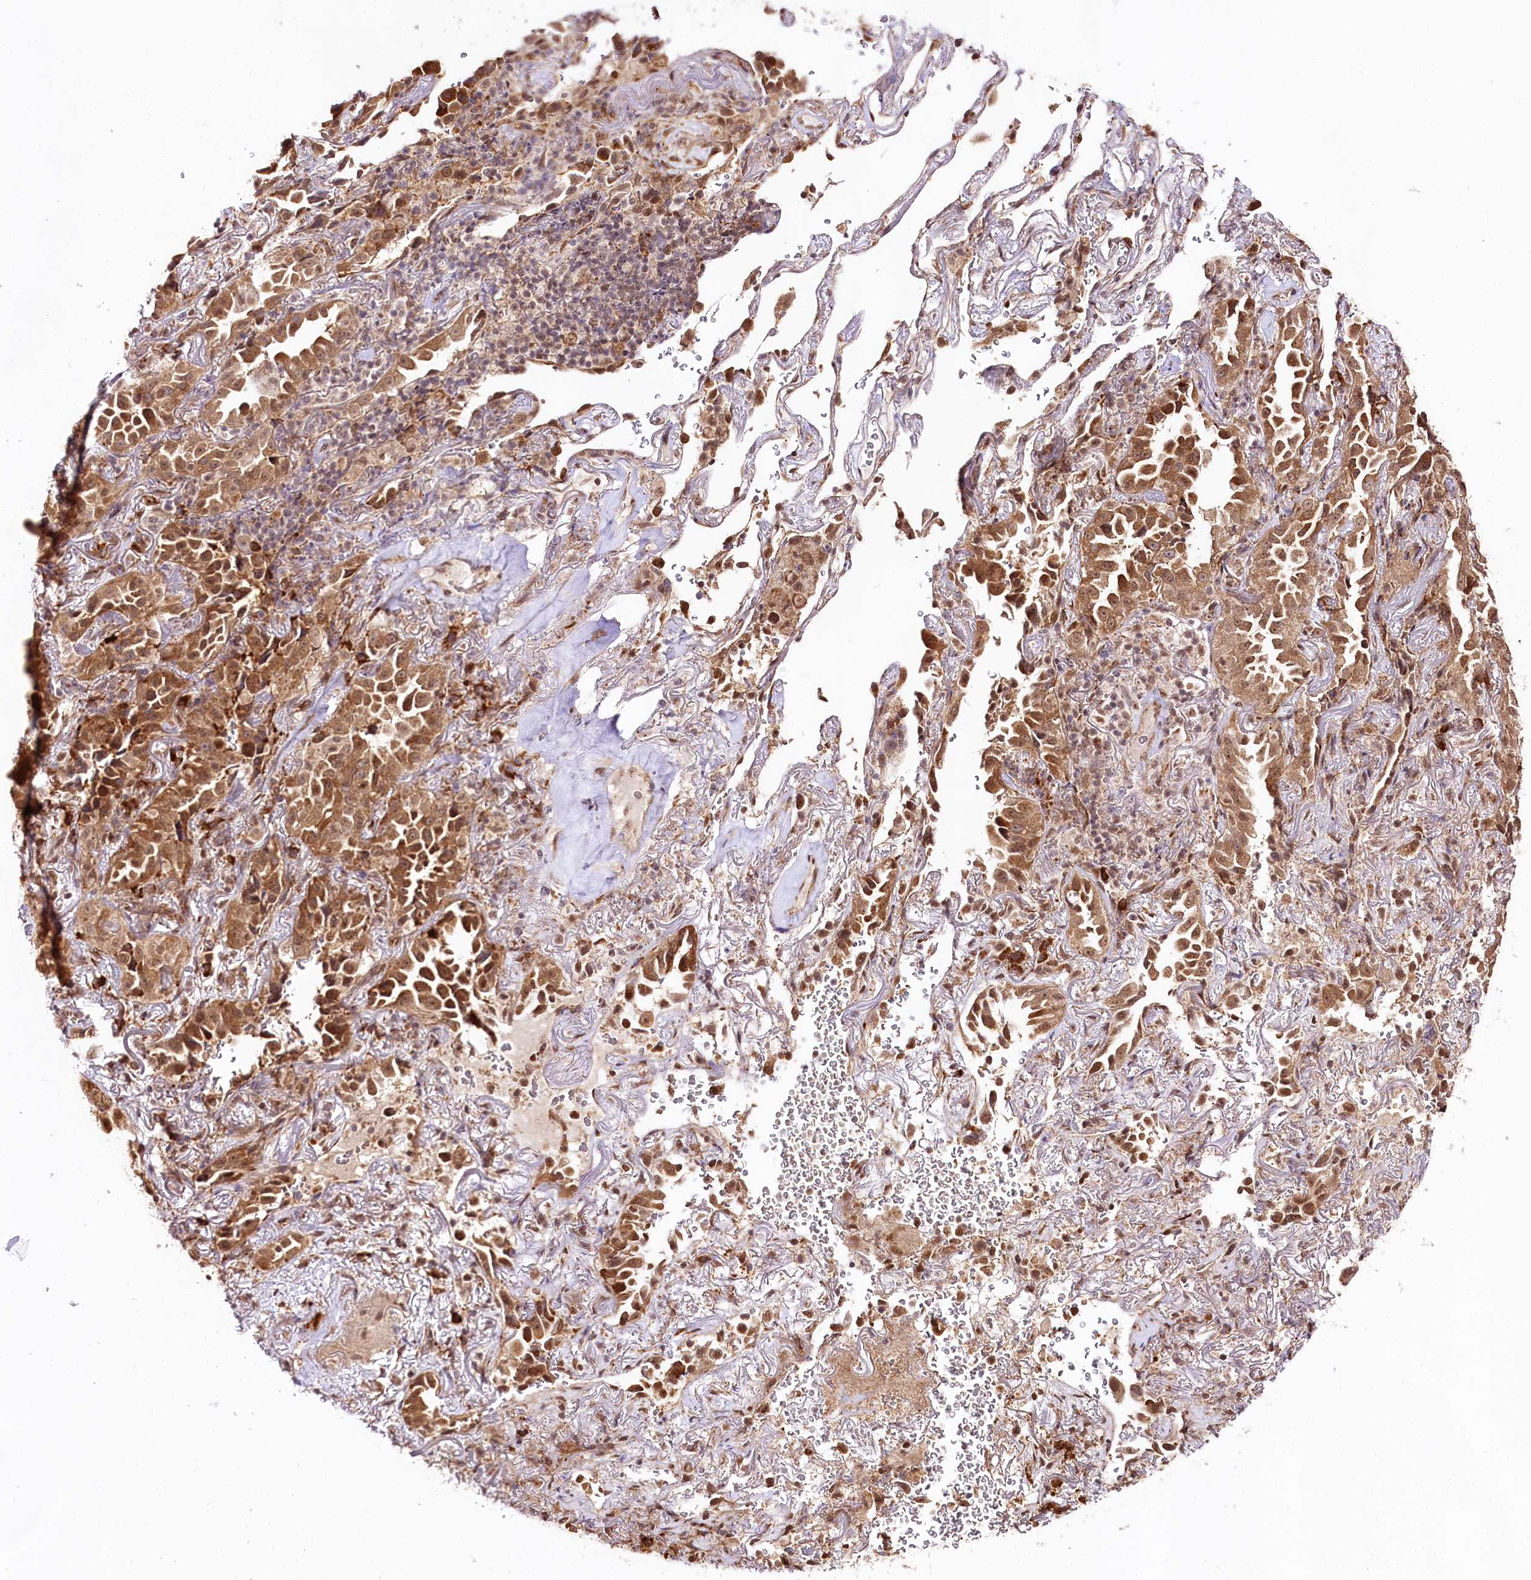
{"staining": {"intensity": "moderate", "quantity": ">75%", "location": "cytoplasmic/membranous,nuclear"}, "tissue": "lung cancer", "cell_type": "Tumor cells", "image_type": "cancer", "snomed": [{"axis": "morphology", "description": "Adenocarcinoma, NOS"}, {"axis": "topography", "description": "Lung"}], "caption": "Moderate cytoplasmic/membranous and nuclear expression for a protein is identified in about >75% of tumor cells of lung adenocarcinoma using immunohistochemistry (IHC).", "gene": "ENSG00000144785", "patient": {"sex": "female", "age": 69}}